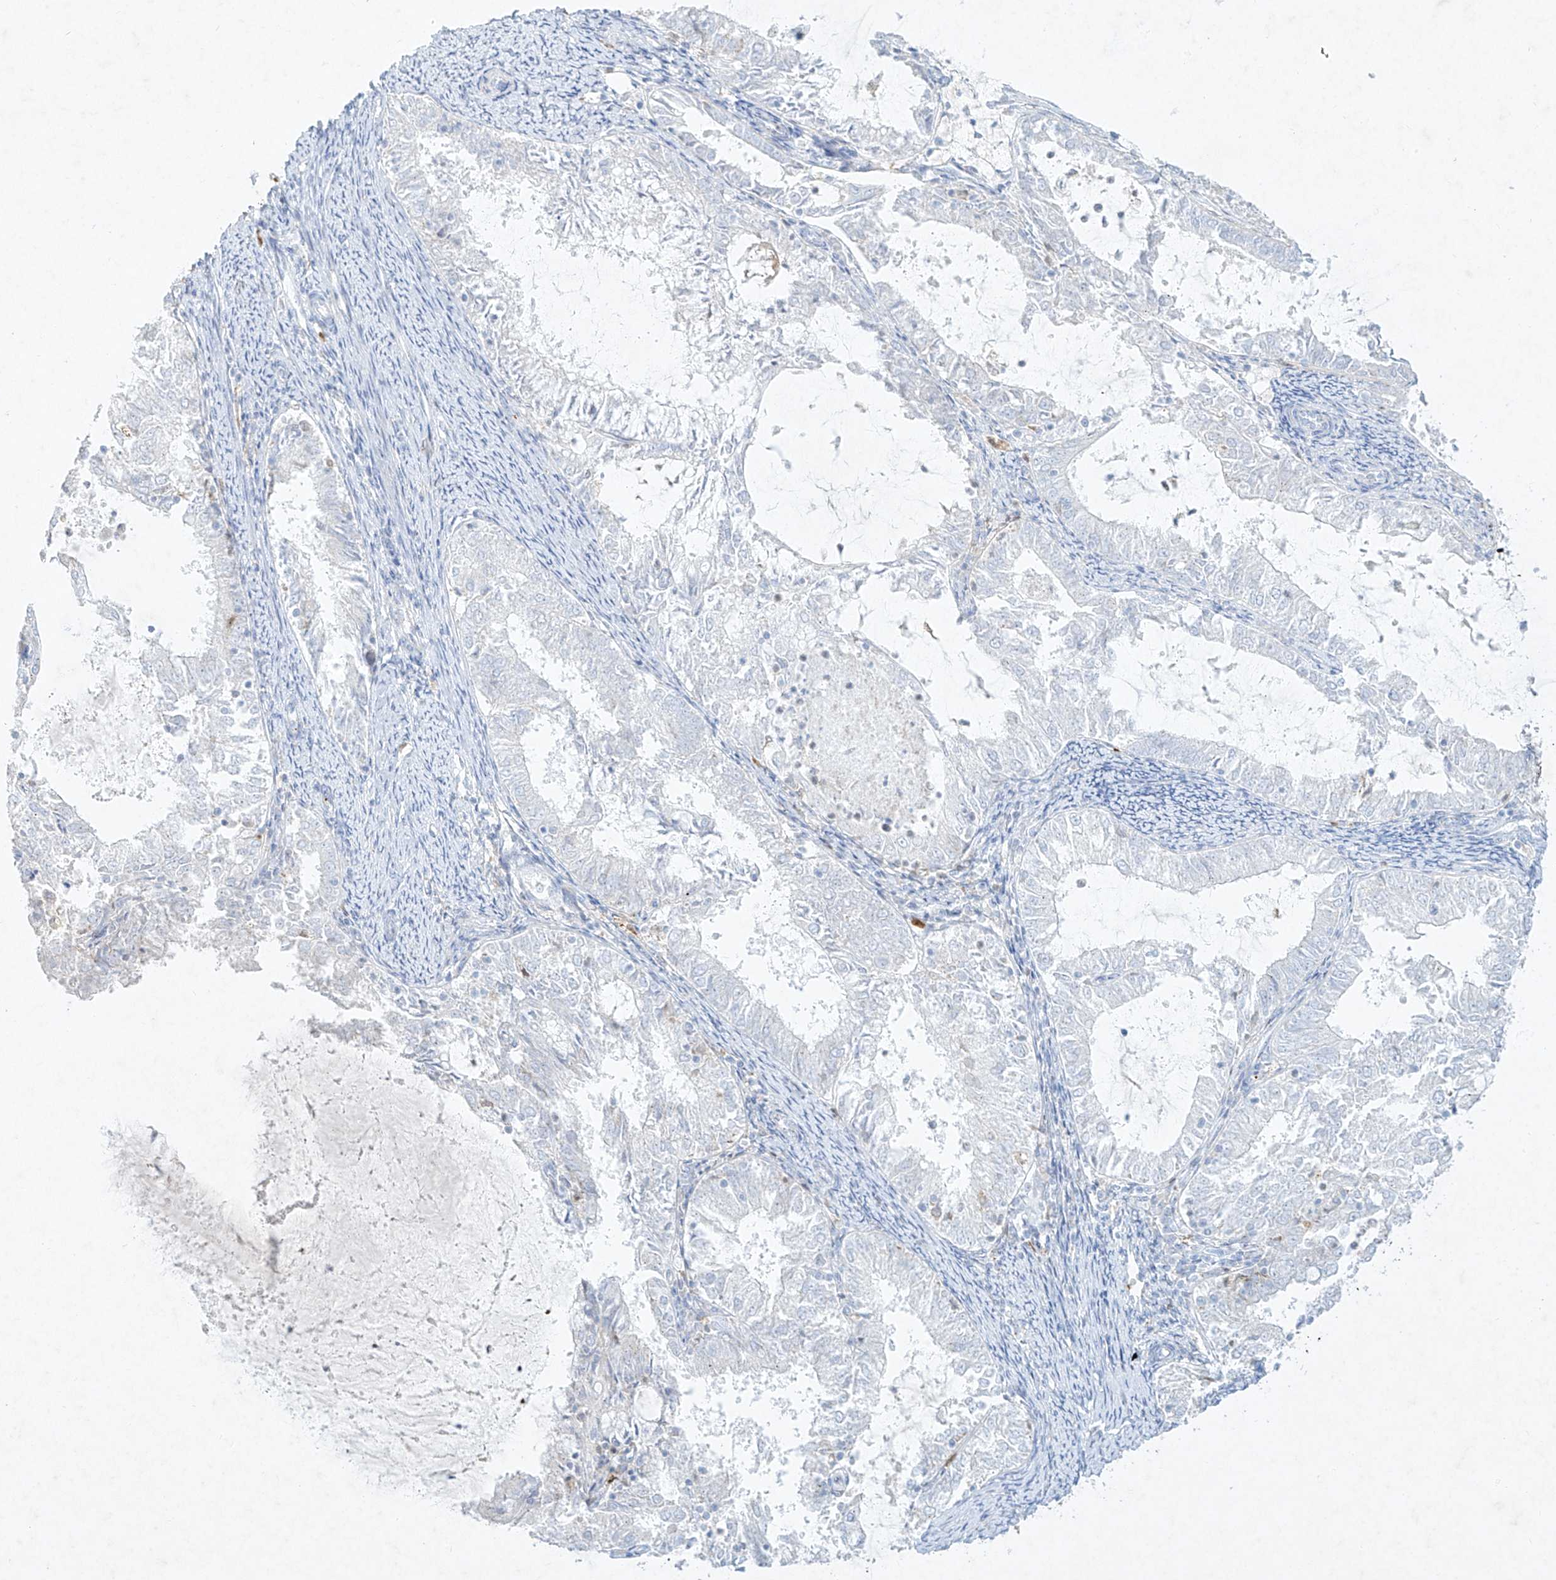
{"staining": {"intensity": "negative", "quantity": "none", "location": "none"}, "tissue": "endometrial cancer", "cell_type": "Tumor cells", "image_type": "cancer", "snomed": [{"axis": "morphology", "description": "Adenocarcinoma, NOS"}, {"axis": "topography", "description": "Endometrium"}], "caption": "Protein analysis of endometrial cancer exhibits no significant positivity in tumor cells.", "gene": "PLEK", "patient": {"sex": "female", "age": 57}}